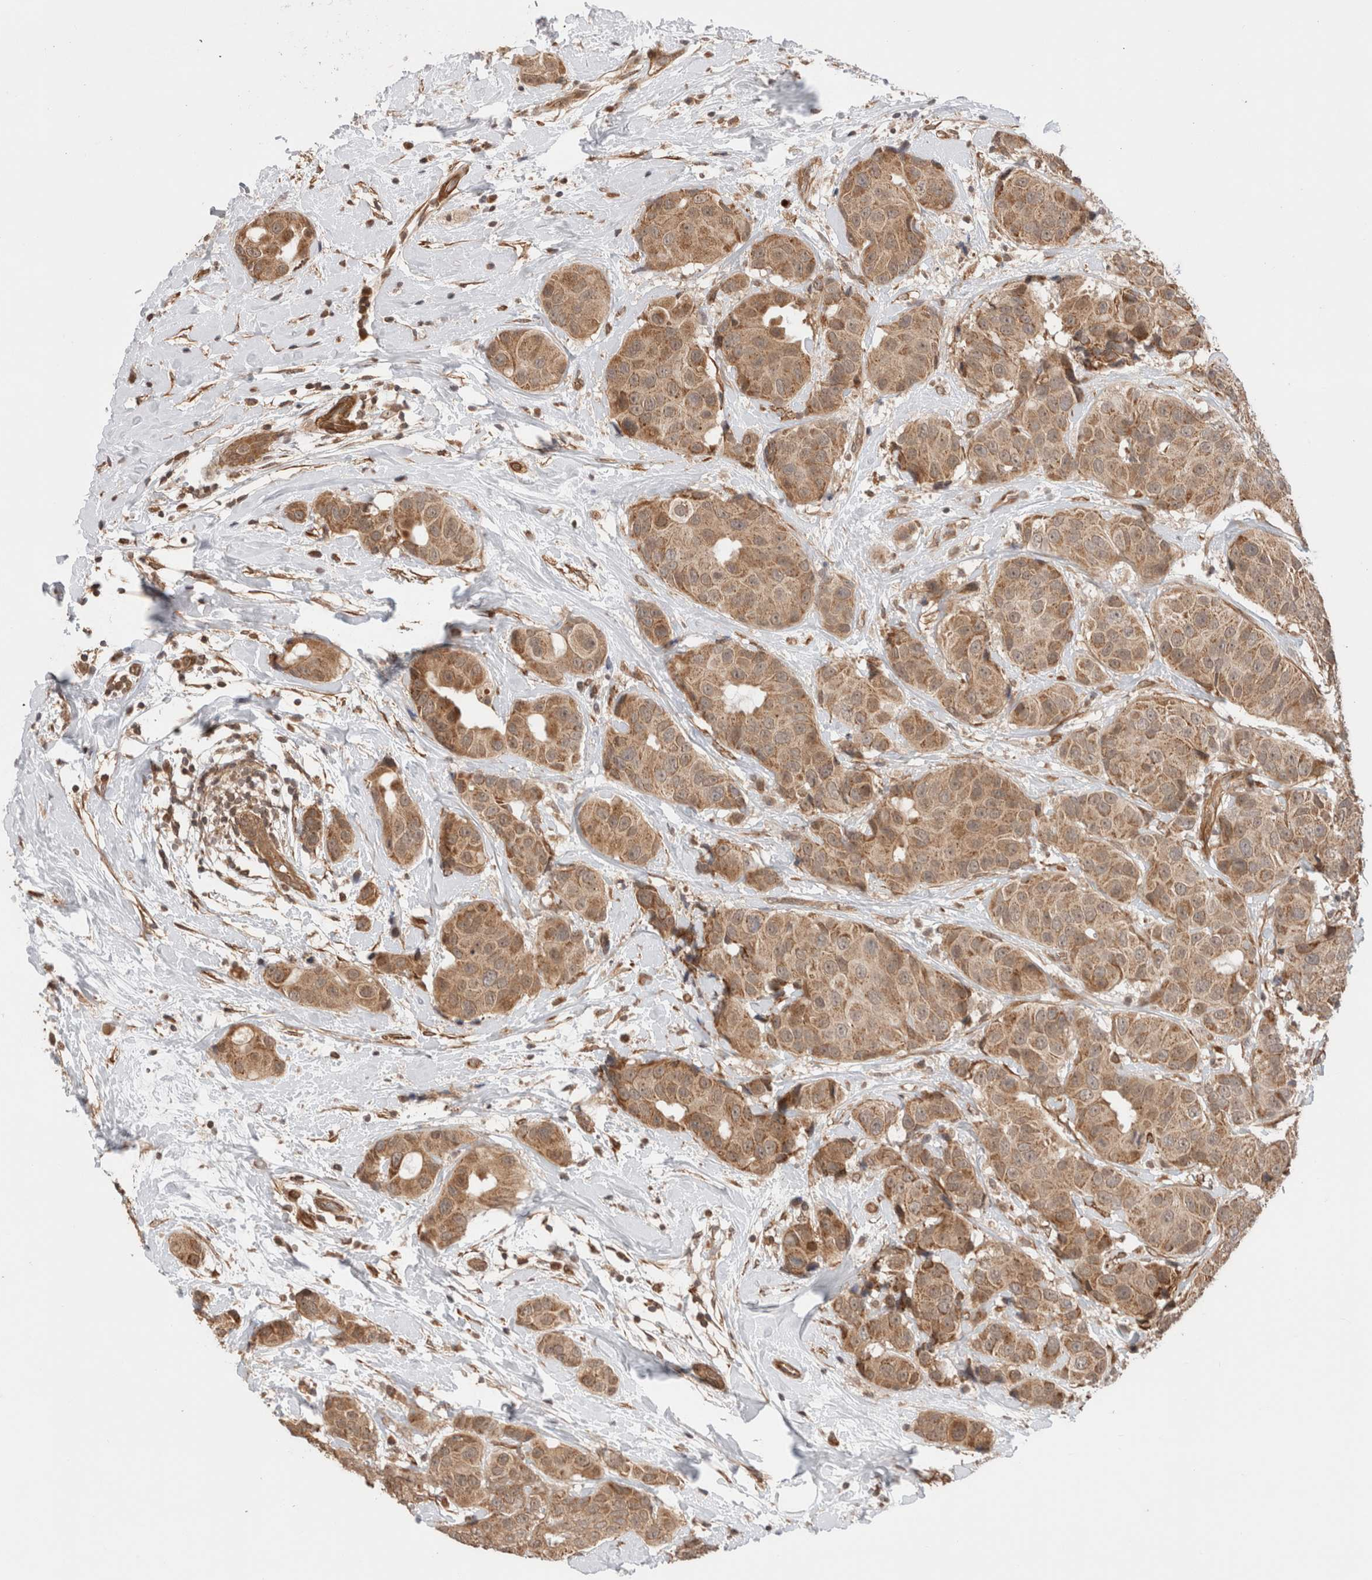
{"staining": {"intensity": "moderate", "quantity": ">75%", "location": "cytoplasmic/membranous"}, "tissue": "breast cancer", "cell_type": "Tumor cells", "image_type": "cancer", "snomed": [{"axis": "morphology", "description": "Normal tissue, NOS"}, {"axis": "morphology", "description": "Duct carcinoma"}, {"axis": "topography", "description": "Breast"}], "caption": "Immunohistochemistry histopathology image of neoplastic tissue: human breast intraductal carcinoma stained using IHC displays medium levels of moderate protein expression localized specifically in the cytoplasmic/membranous of tumor cells, appearing as a cytoplasmic/membranous brown color.", "gene": "ZNF649", "patient": {"sex": "female", "age": 39}}